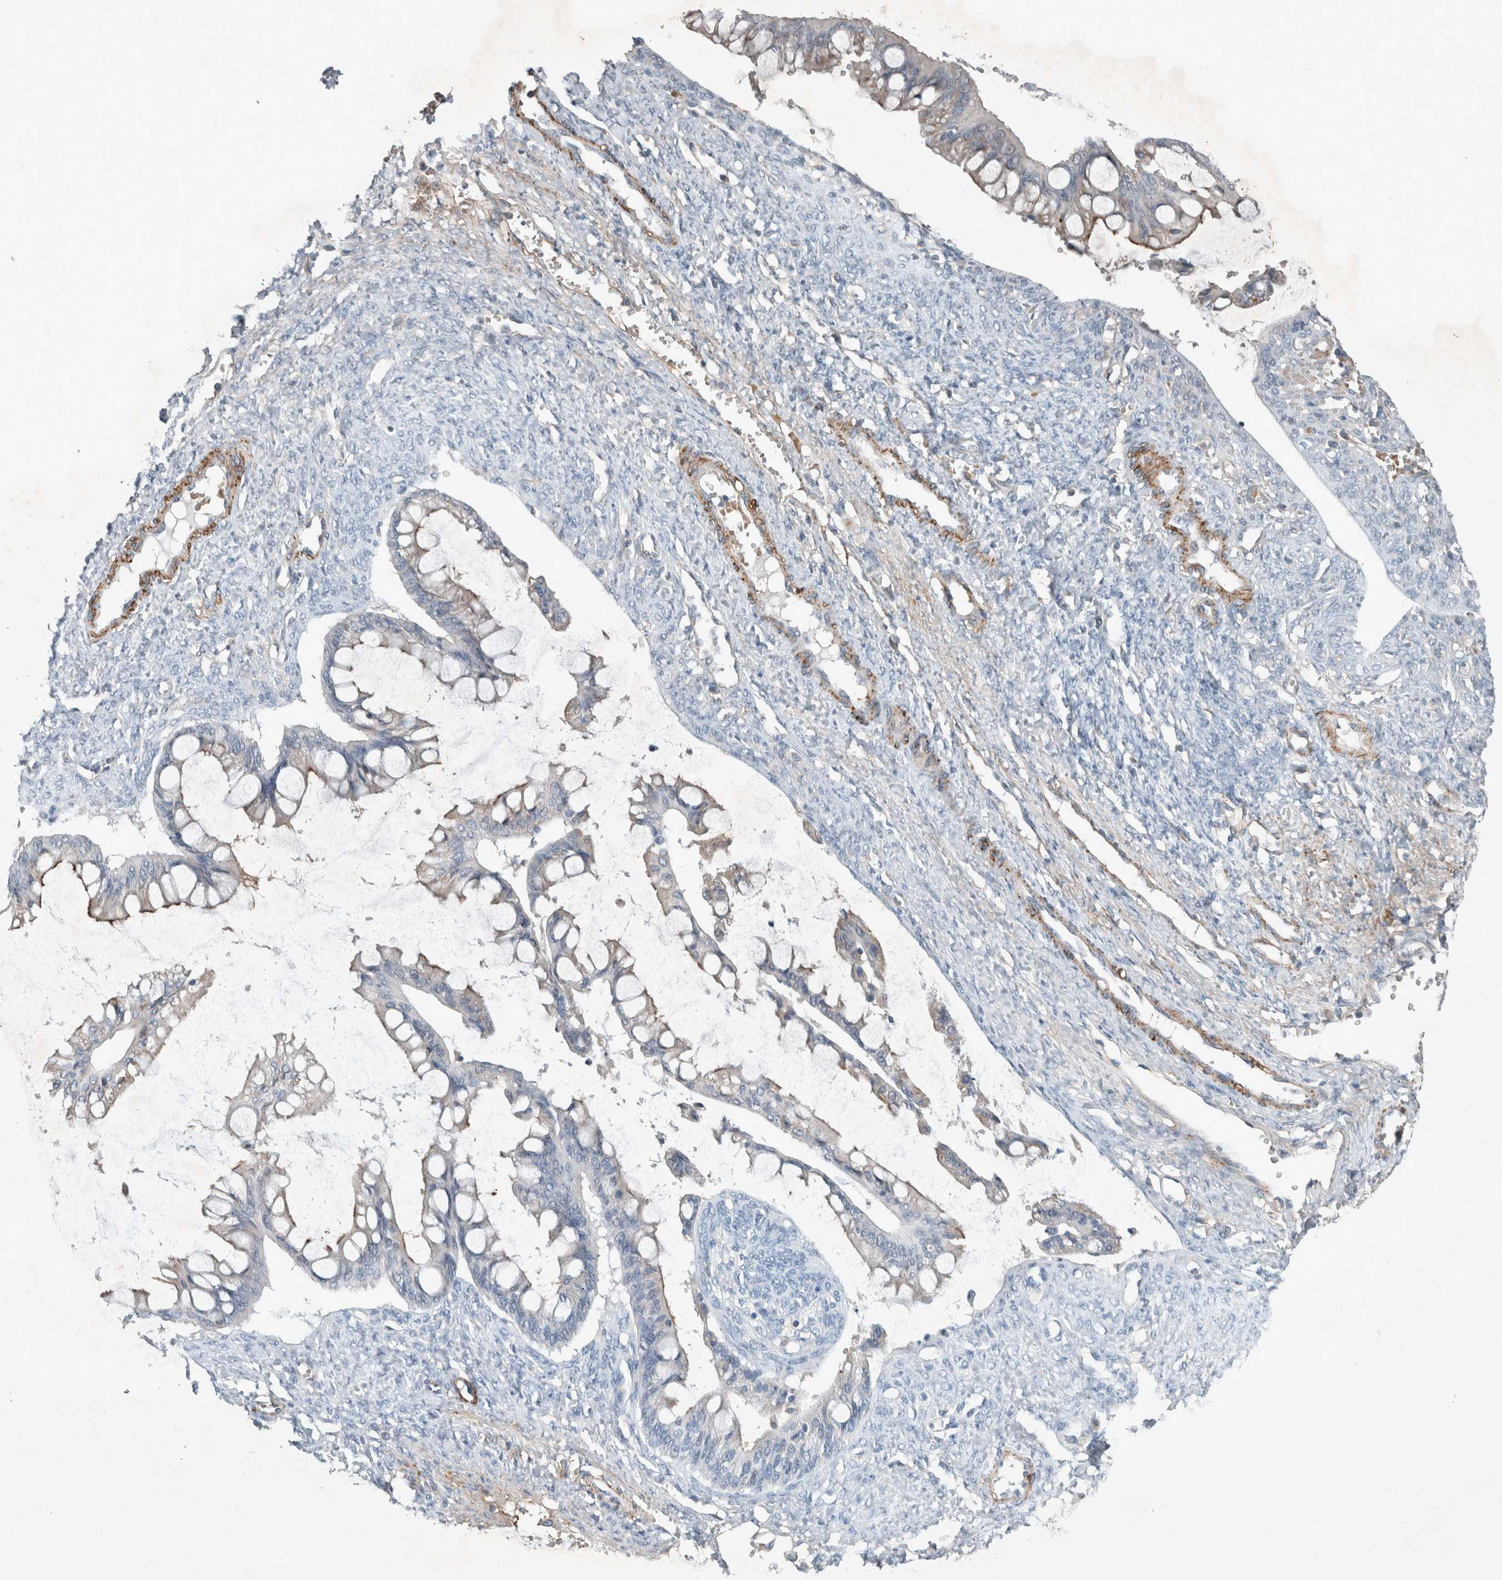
{"staining": {"intensity": "weak", "quantity": "25%-75%", "location": "cytoplasmic/membranous"}, "tissue": "ovarian cancer", "cell_type": "Tumor cells", "image_type": "cancer", "snomed": [{"axis": "morphology", "description": "Cystadenocarcinoma, mucinous, NOS"}, {"axis": "topography", "description": "Ovary"}], "caption": "Weak cytoplasmic/membranous protein expression is appreciated in approximately 25%-75% of tumor cells in ovarian cancer.", "gene": "JADE2", "patient": {"sex": "female", "age": 73}}